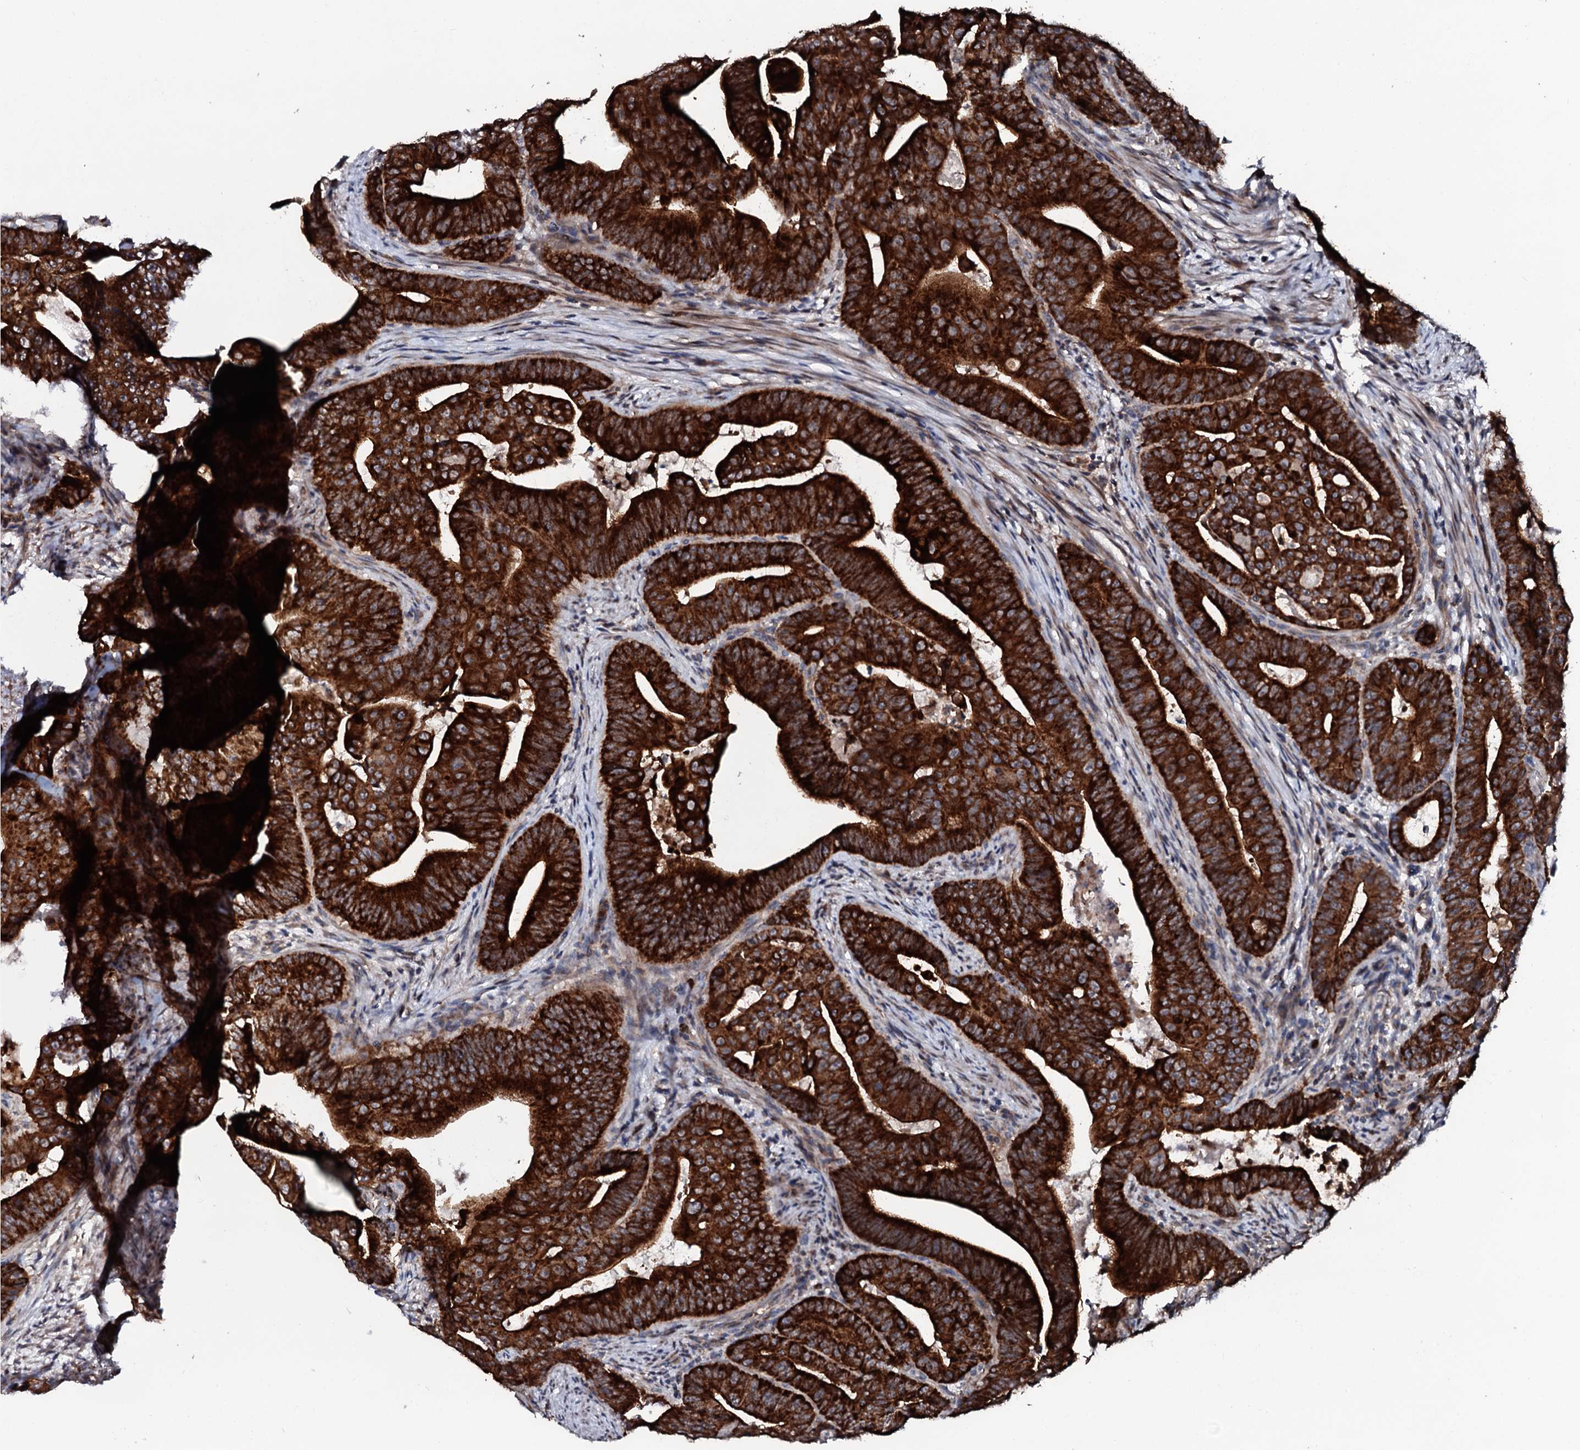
{"staining": {"intensity": "strong", "quantity": ">75%", "location": "cytoplasmic/membranous"}, "tissue": "colorectal cancer", "cell_type": "Tumor cells", "image_type": "cancer", "snomed": [{"axis": "morphology", "description": "Adenocarcinoma, NOS"}, {"axis": "topography", "description": "Rectum"}], "caption": "There is high levels of strong cytoplasmic/membranous expression in tumor cells of colorectal cancer (adenocarcinoma), as demonstrated by immunohistochemical staining (brown color).", "gene": "SDHAF2", "patient": {"sex": "female", "age": 75}}